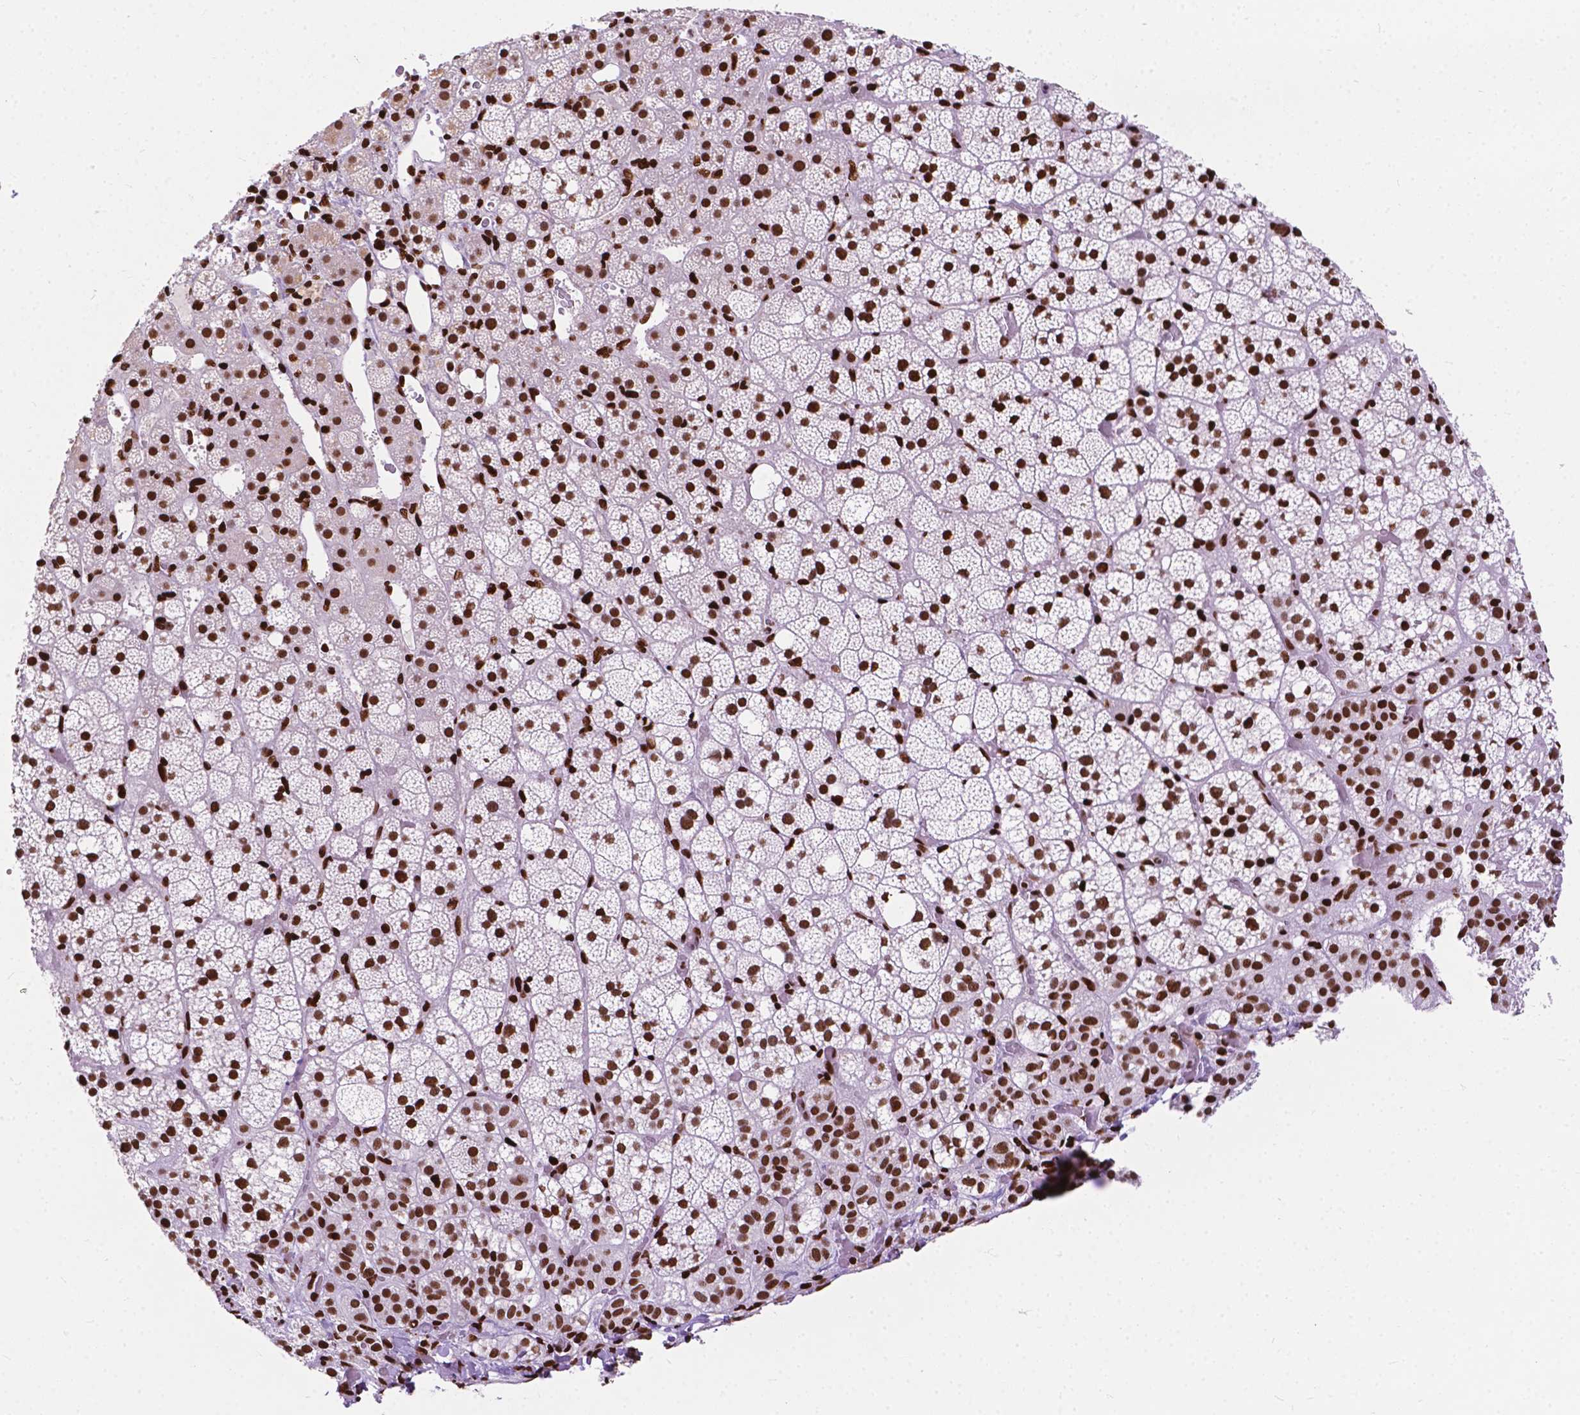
{"staining": {"intensity": "strong", "quantity": ">75%", "location": "nuclear"}, "tissue": "adrenal gland", "cell_type": "Glandular cells", "image_type": "normal", "snomed": [{"axis": "morphology", "description": "Normal tissue, NOS"}, {"axis": "topography", "description": "Adrenal gland"}], "caption": "Adrenal gland stained with a brown dye exhibits strong nuclear positive positivity in about >75% of glandular cells.", "gene": "SMIM5", "patient": {"sex": "male", "age": 53}}